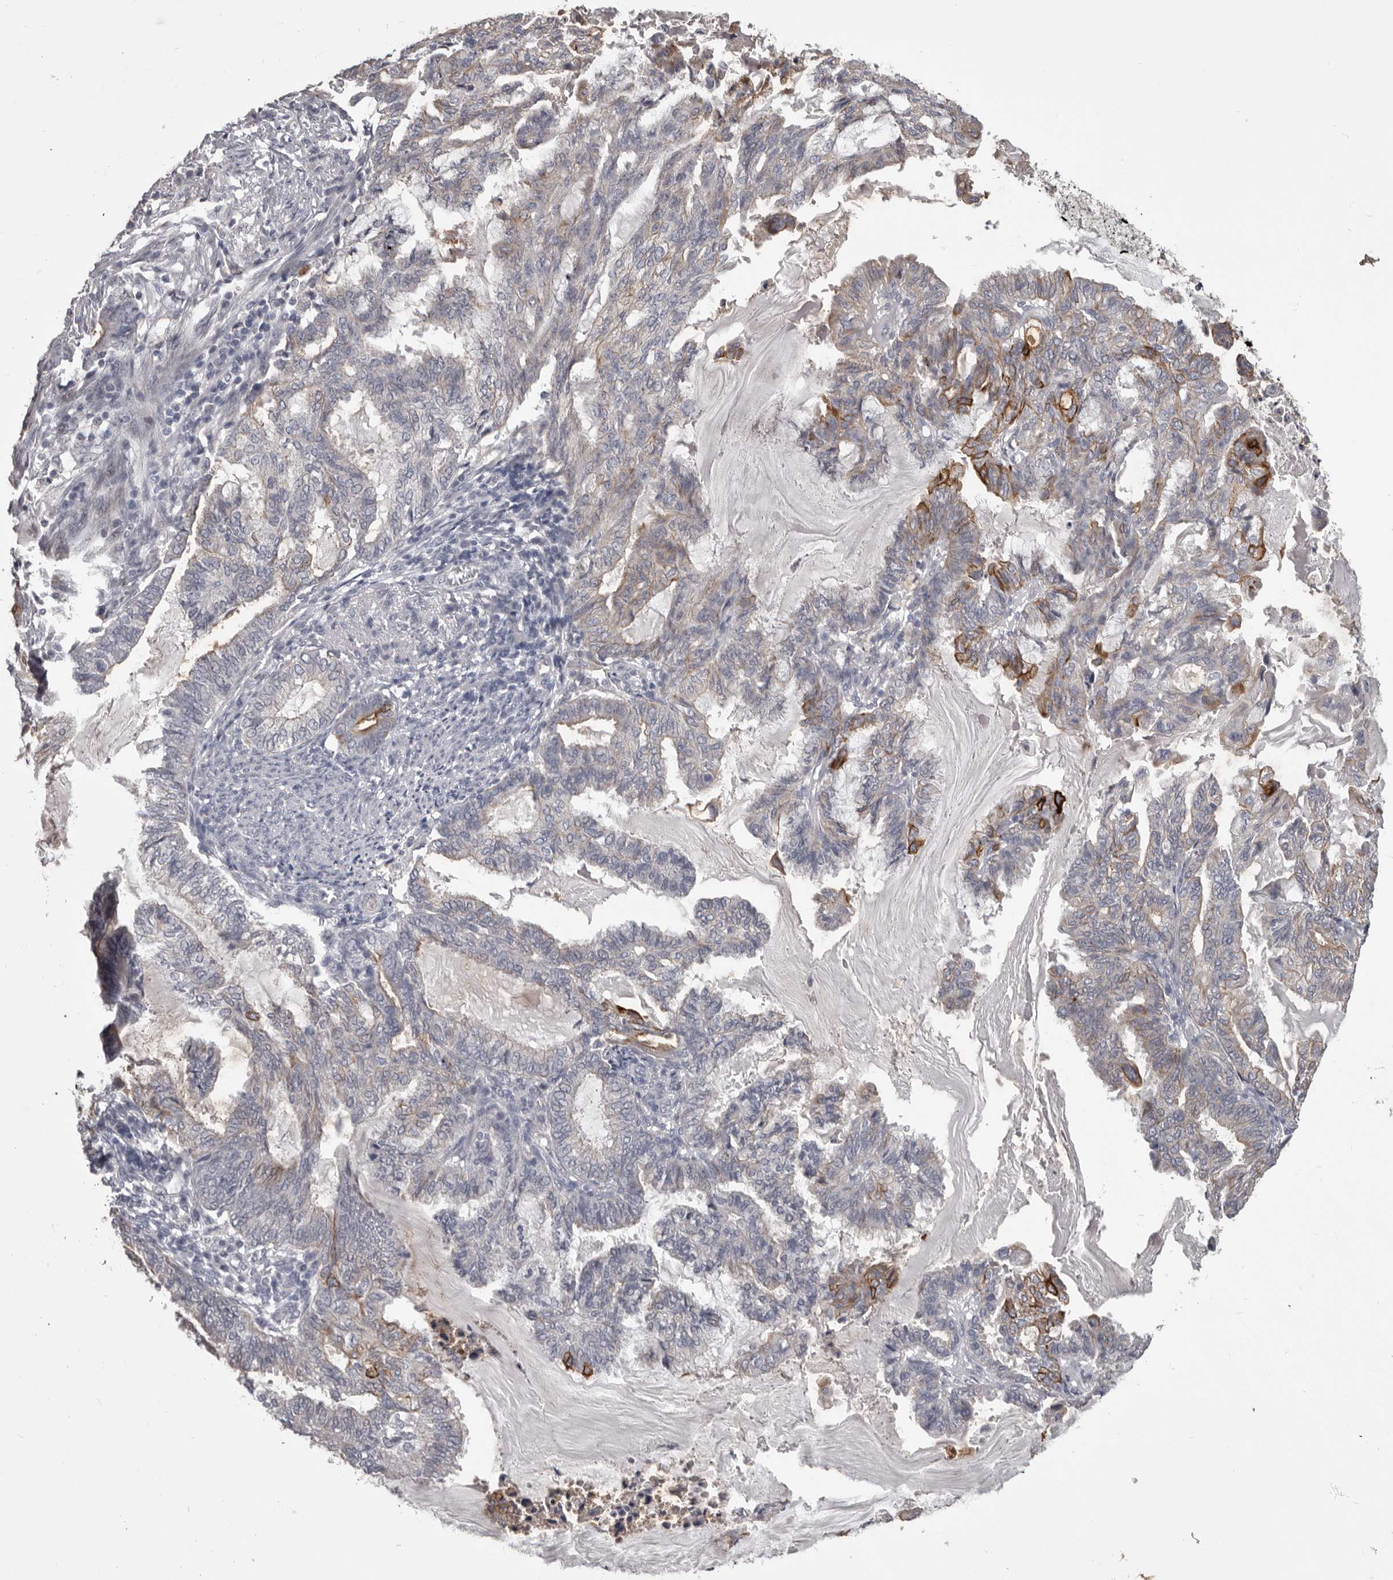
{"staining": {"intensity": "strong", "quantity": "<25%", "location": "cytoplasmic/membranous"}, "tissue": "endometrial cancer", "cell_type": "Tumor cells", "image_type": "cancer", "snomed": [{"axis": "morphology", "description": "Adenocarcinoma, NOS"}, {"axis": "topography", "description": "Endometrium"}], "caption": "Endometrial cancer (adenocarcinoma) stained with a brown dye shows strong cytoplasmic/membranous positive positivity in about <25% of tumor cells.", "gene": "LPAR6", "patient": {"sex": "female", "age": 86}}